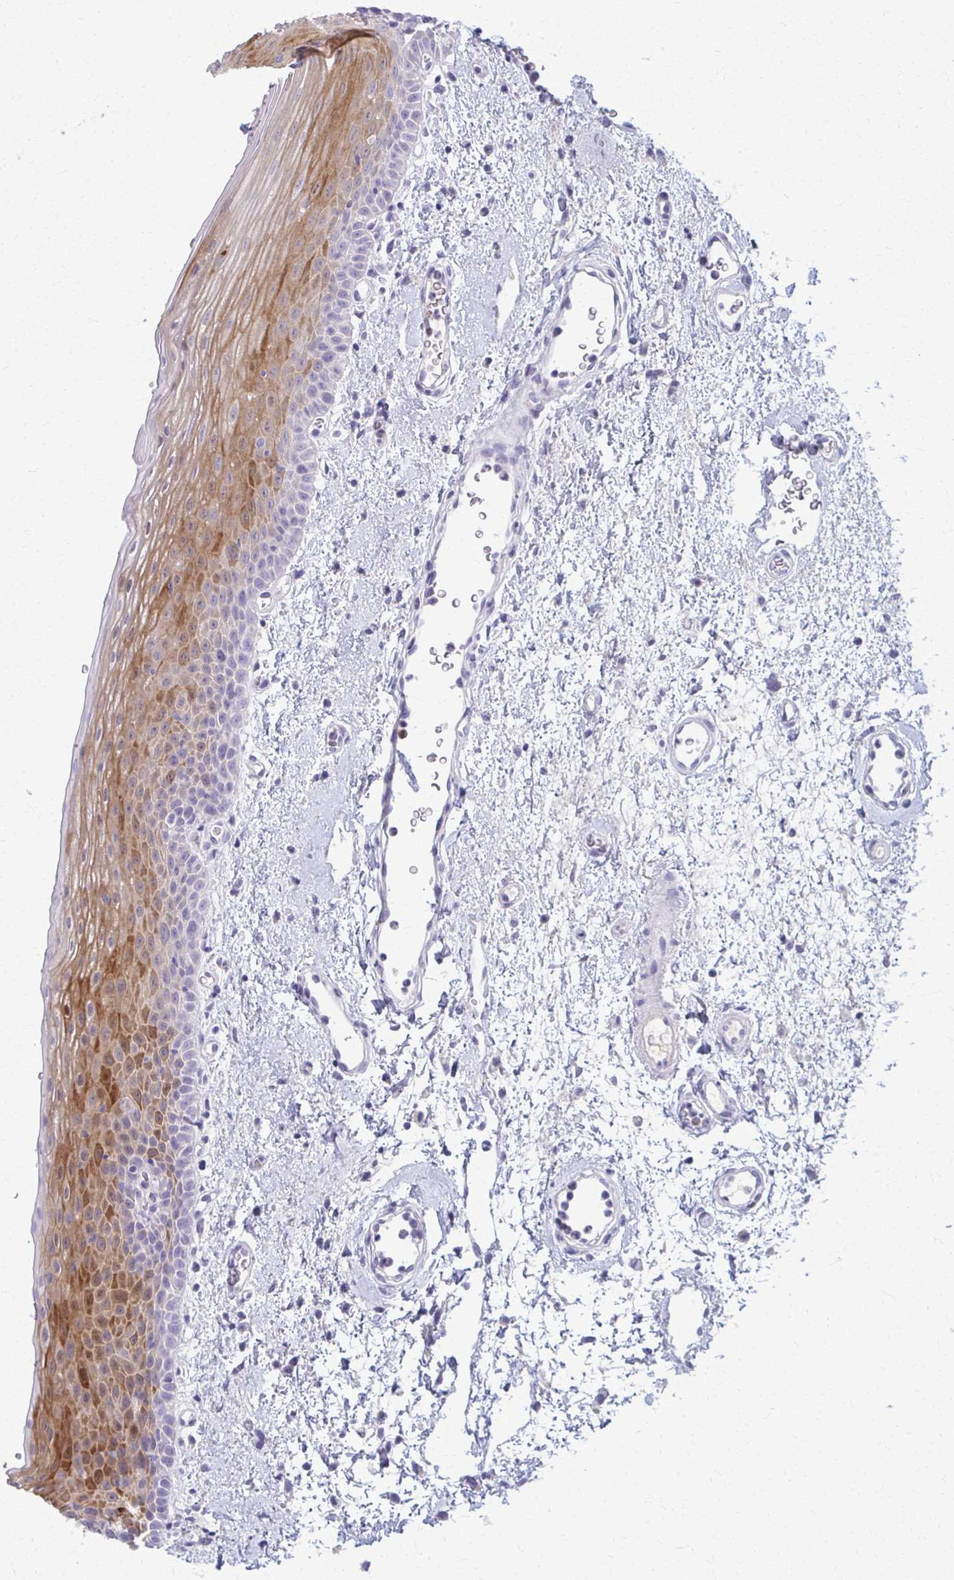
{"staining": {"intensity": "moderate", "quantity": "25%-75%", "location": "cytoplasmic/membranous"}, "tissue": "oral mucosa", "cell_type": "Squamous epithelial cells", "image_type": "normal", "snomed": [{"axis": "morphology", "description": "Normal tissue, NOS"}, {"axis": "topography", "description": "Oral tissue"}, {"axis": "topography", "description": "Head-Neck"}], "caption": "Benign oral mucosa demonstrates moderate cytoplasmic/membranous positivity in about 25%-75% of squamous epithelial cells, visualized by immunohistochemistry. Nuclei are stained in blue.", "gene": "ENSG00000275249", "patient": {"sex": "female", "age": 55}}